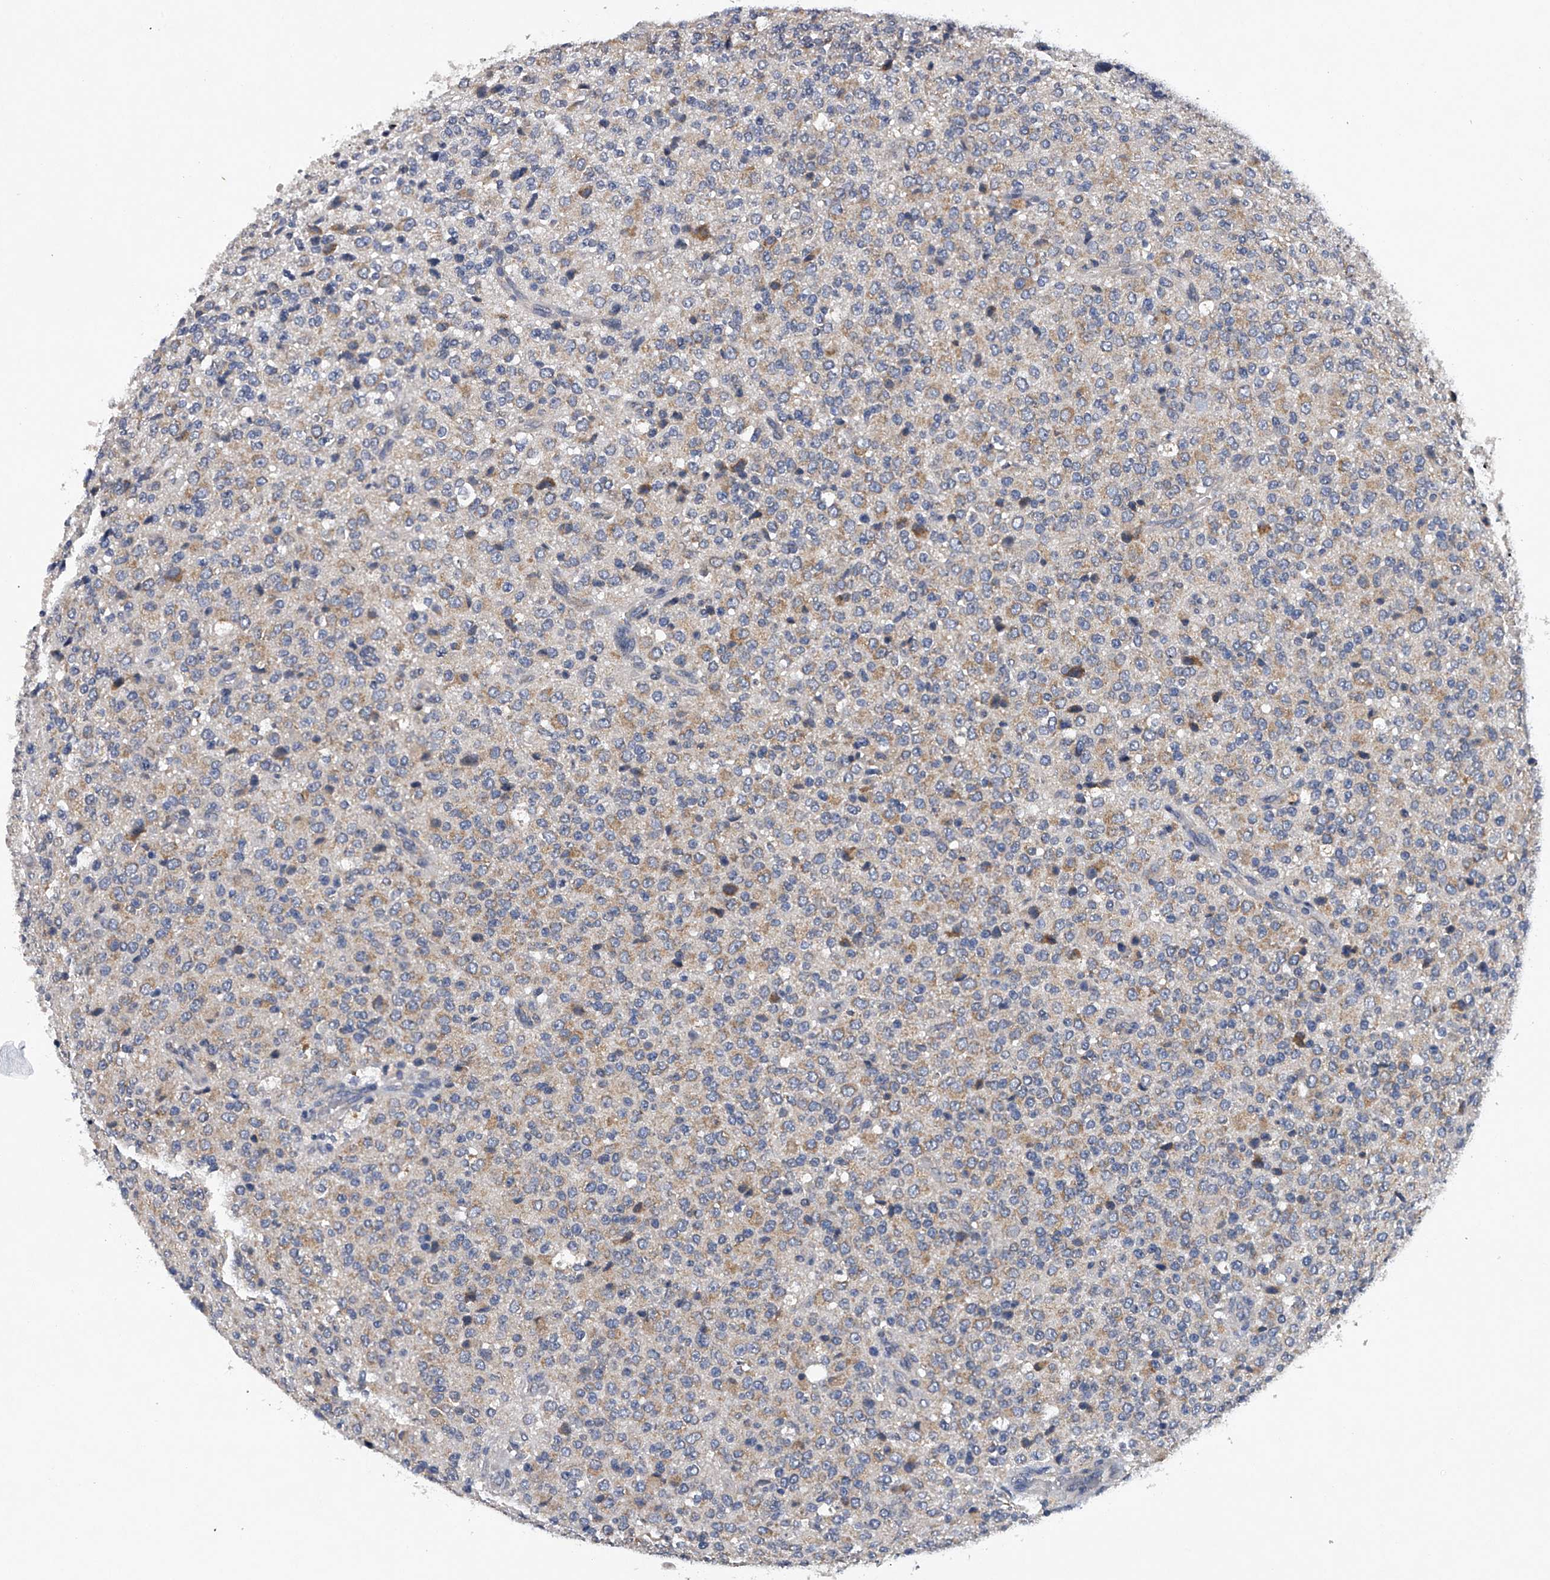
{"staining": {"intensity": "weak", "quantity": "25%-75%", "location": "cytoplasmic/membranous"}, "tissue": "glioma", "cell_type": "Tumor cells", "image_type": "cancer", "snomed": [{"axis": "morphology", "description": "Glioma, malignant, High grade"}, {"axis": "topography", "description": "pancreas cauda"}], "caption": "There is low levels of weak cytoplasmic/membranous positivity in tumor cells of malignant high-grade glioma, as demonstrated by immunohistochemical staining (brown color).", "gene": "RNF5", "patient": {"sex": "male", "age": 60}}